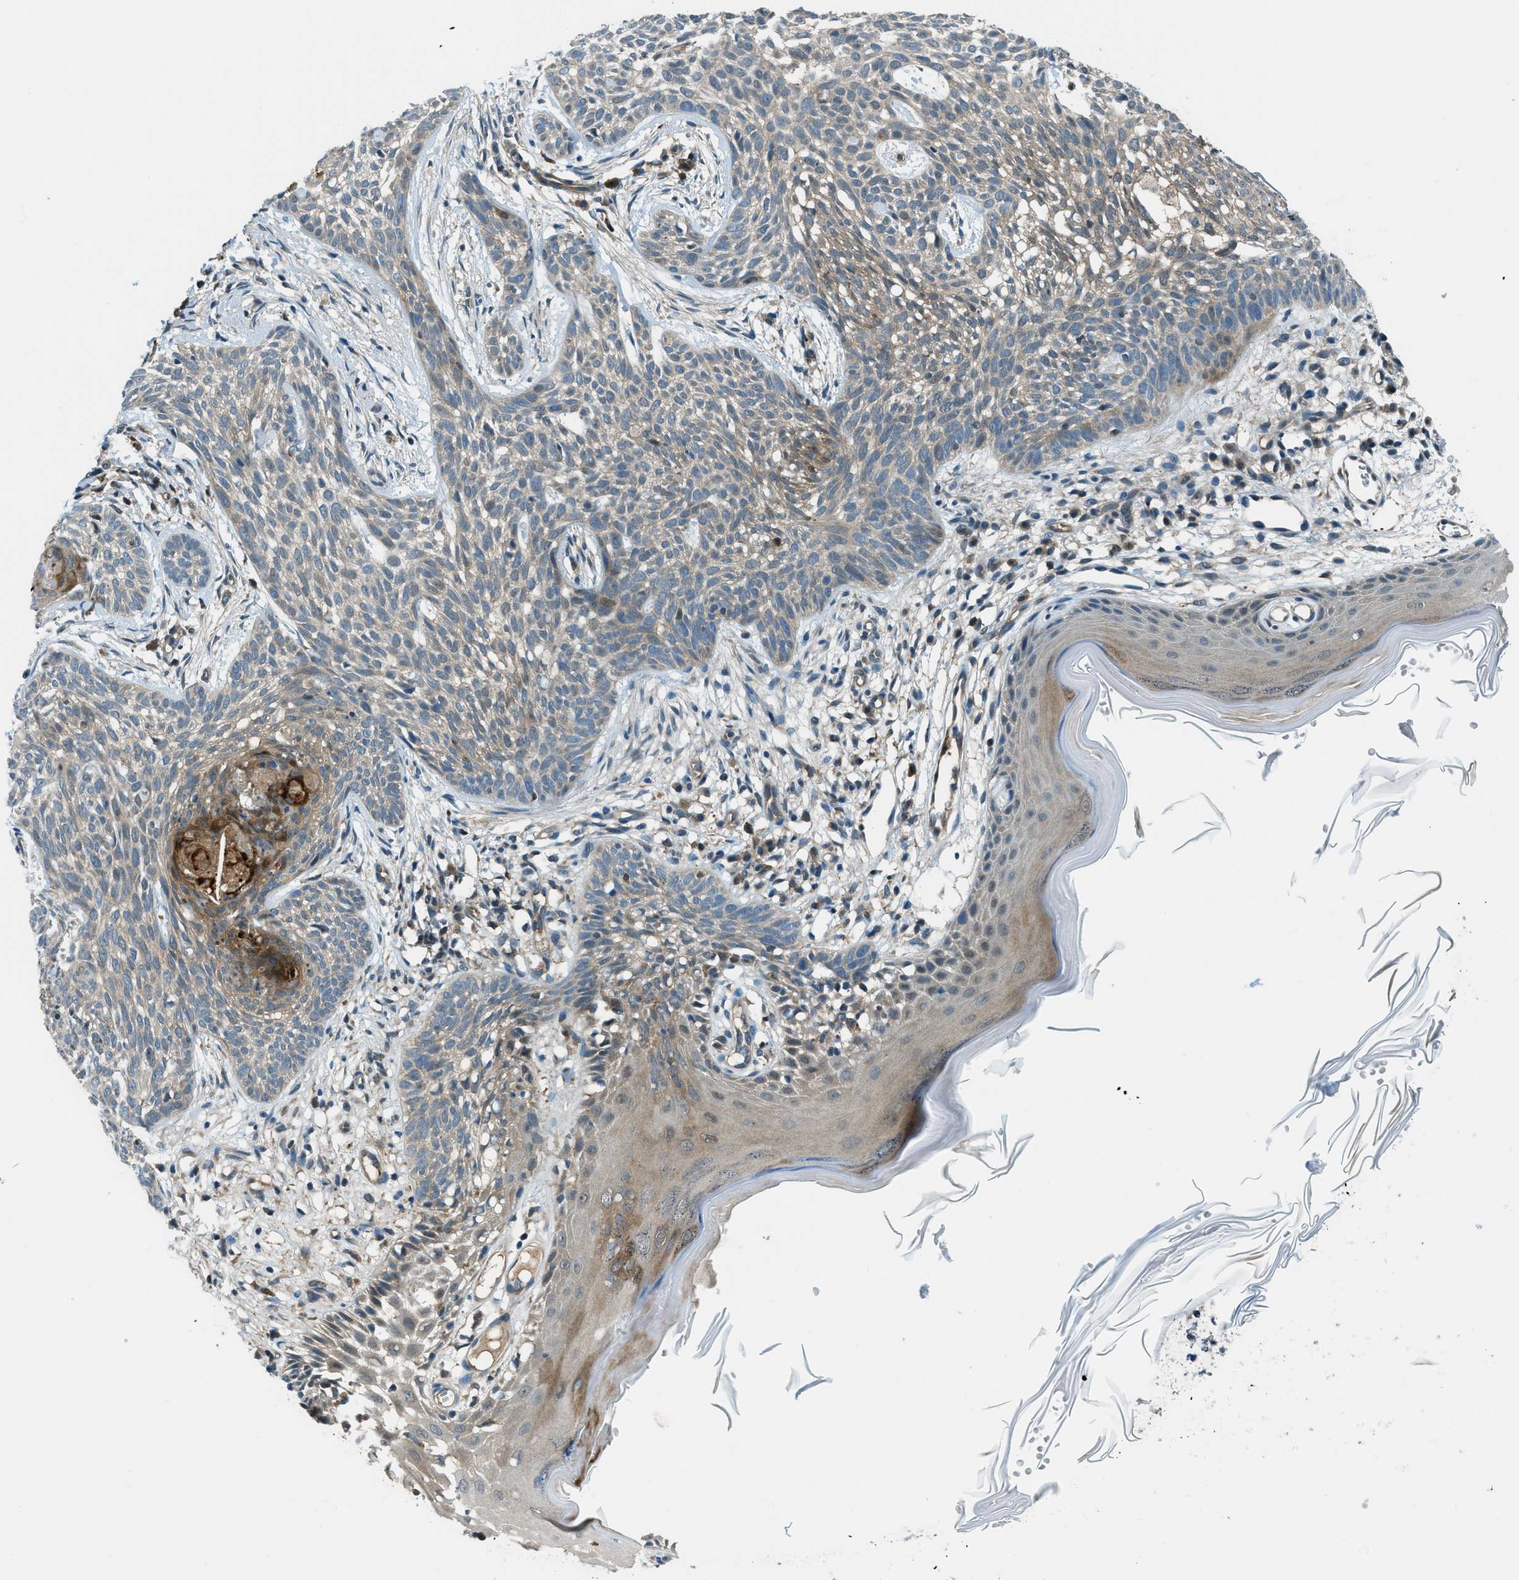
{"staining": {"intensity": "weak", "quantity": ">75%", "location": "cytoplasmic/membranous"}, "tissue": "skin cancer", "cell_type": "Tumor cells", "image_type": "cancer", "snomed": [{"axis": "morphology", "description": "Basal cell carcinoma"}, {"axis": "topography", "description": "Skin"}], "caption": "This micrograph exhibits IHC staining of human skin basal cell carcinoma, with low weak cytoplasmic/membranous expression in approximately >75% of tumor cells.", "gene": "HEBP2", "patient": {"sex": "female", "age": 59}}